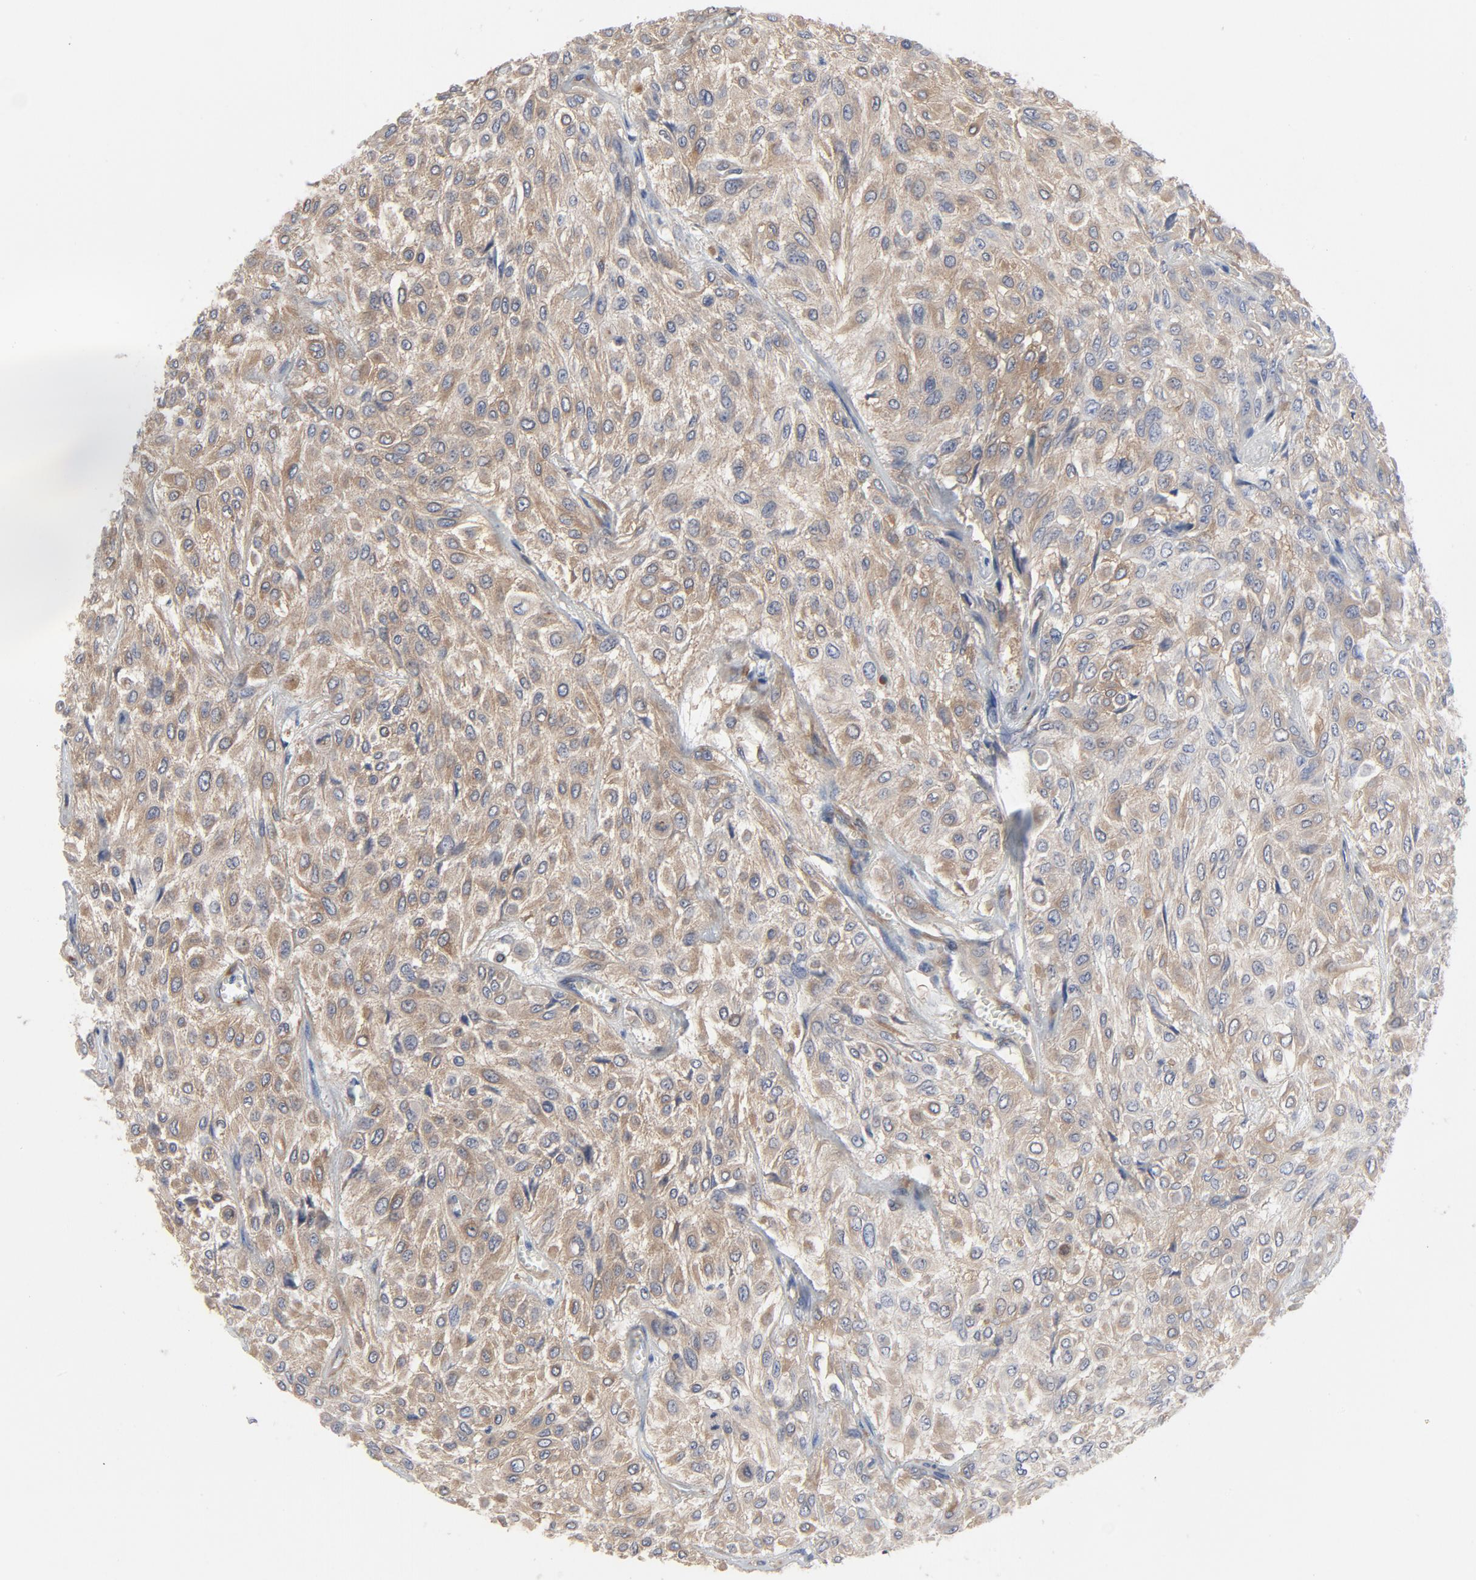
{"staining": {"intensity": "moderate", "quantity": ">75%", "location": "cytoplasmic/membranous"}, "tissue": "urothelial cancer", "cell_type": "Tumor cells", "image_type": "cancer", "snomed": [{"axis": "morphology", "description": "Urothelial carcinoma, High grade"}, {"axis": "topography", "description": "Urinary bladder"}], "caption": "Tumor cells exhibit medium levels of moderate cytoplasmic/membranous positivity in approximately >75% of cells in urothelial cancer.", "gene": "DYNLT3", "patient": {"sex": "male", "age": 57}}